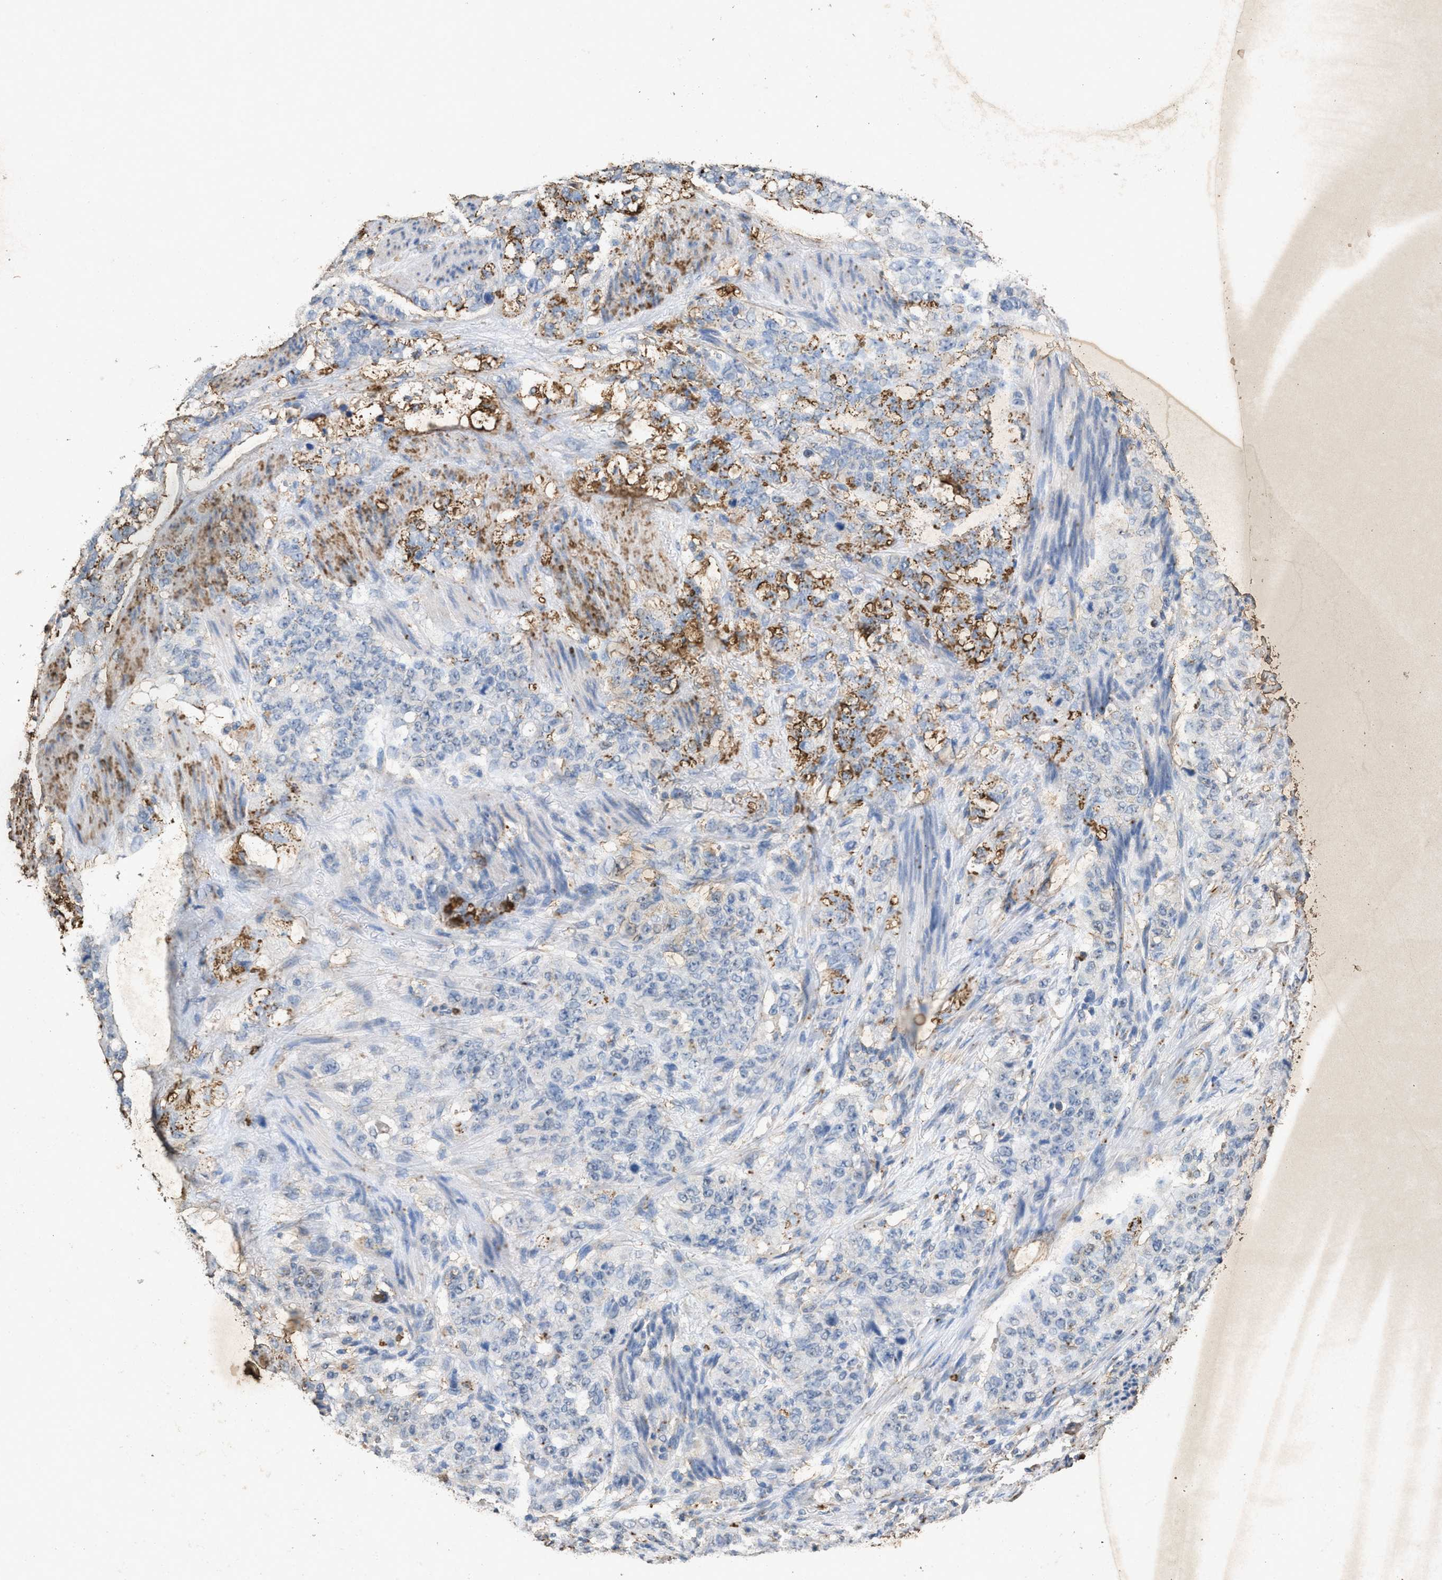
{"staining": {"intensity": "moderate", "quantity": "25%-75%", "location": "cytoplasmic/membranous"}, "tissue": "stomach cancer", "cell_type": "Tumor cells", "image_type": "cancer", "snomed": [{"axis": "morphology", "description": "Adenocarcinoma, NOS"}, {"axis": "topography", "description": "Stomach"}], "caption": "High-magnification brightfield microscopy of stomach cancer stained with DAB (brown) and counterstained with hematoxylin (blue). tumor cells exhibit moderate cytoplasmic/membranous positivity is appreciated in approximately25%-75% of cells.", "gene": "LTB4R2", "patient": {"sex": "male", "age": 48}}